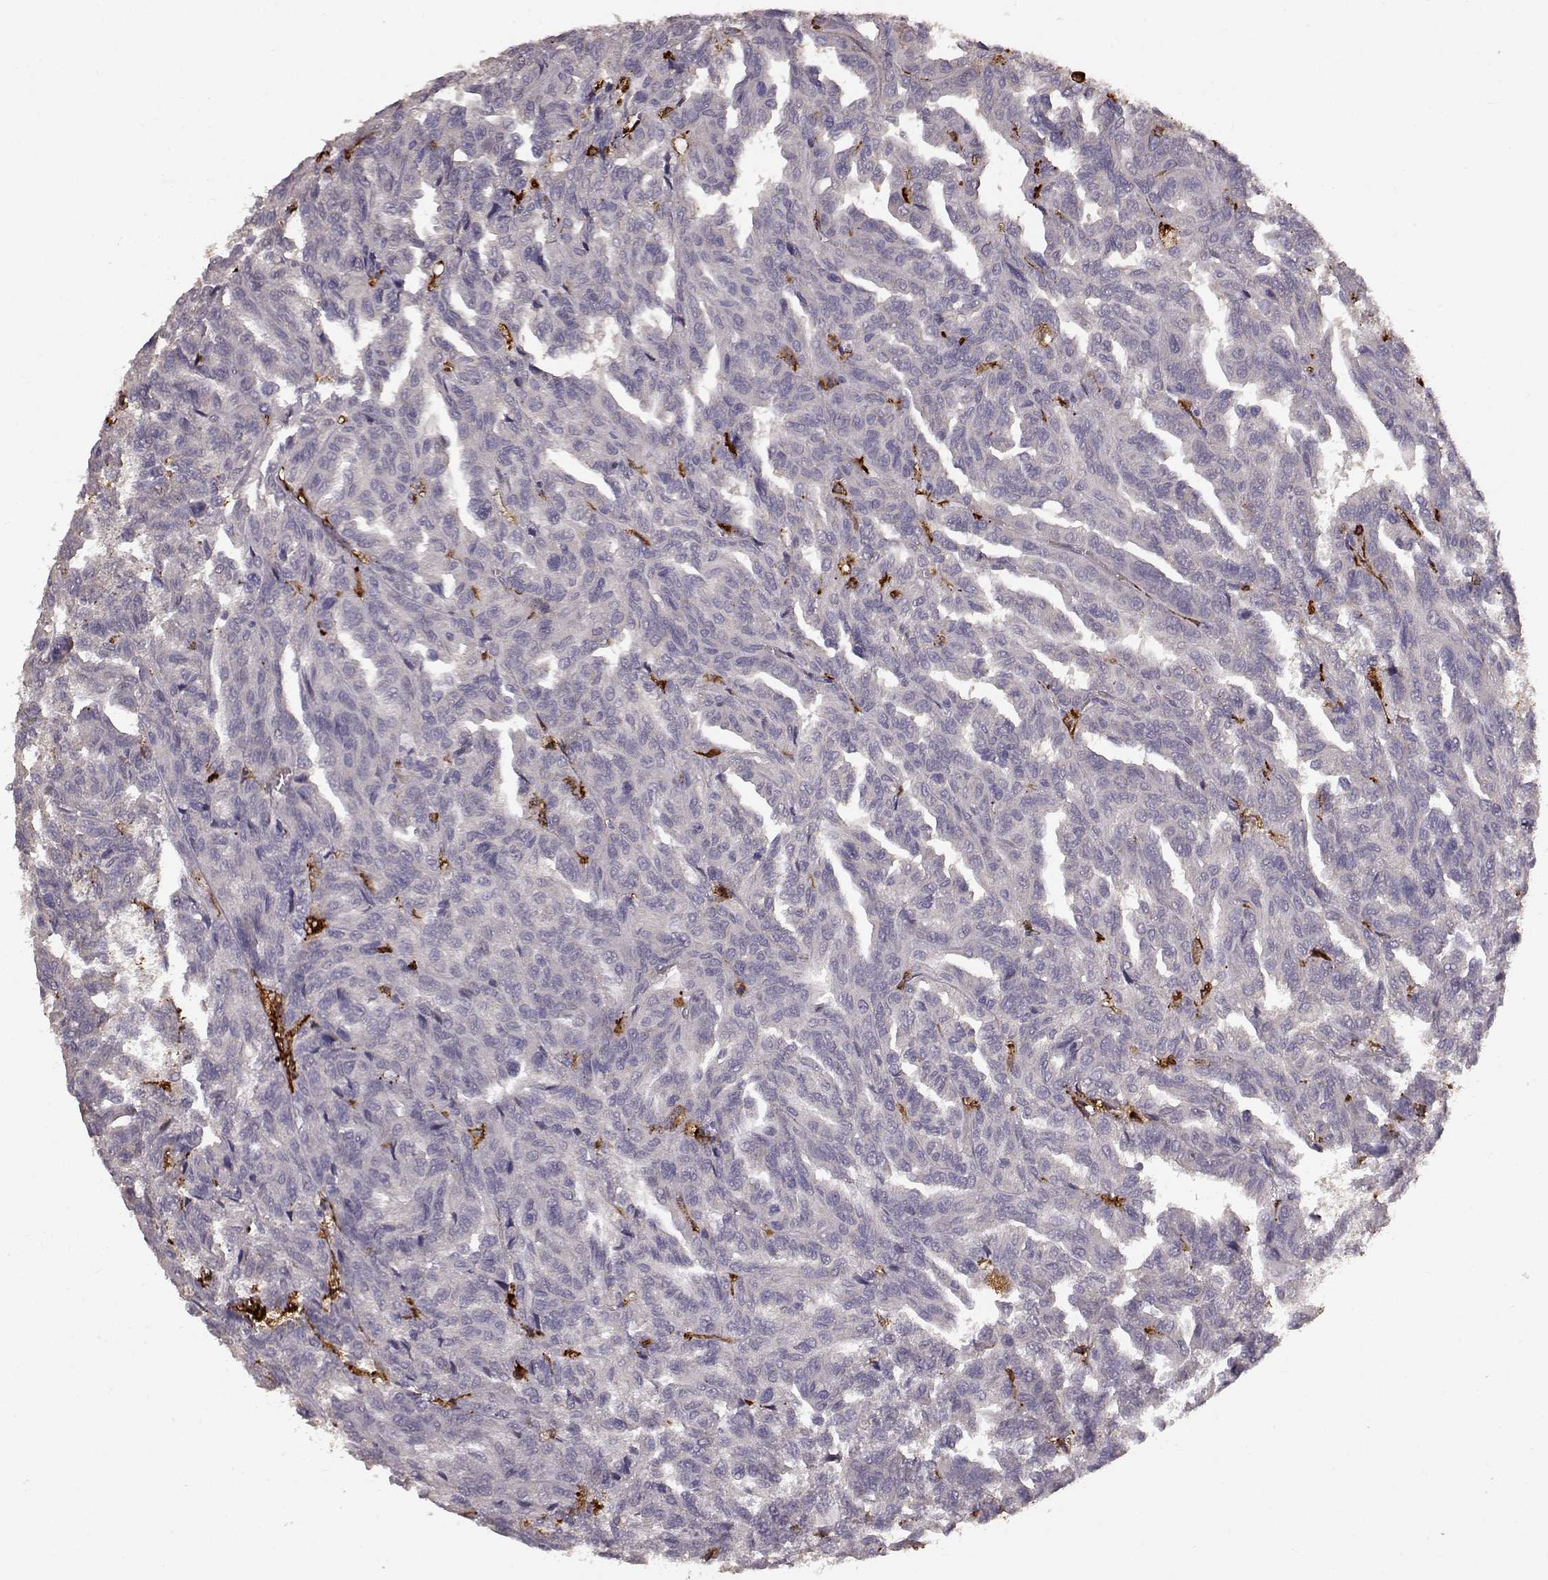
{"staining": {"intensity": "negative", "quantity": "none", "location": "none"}, "tissue": "renal cancer", "cell_type": "Tumor cells", "image_type": "cancer", "snomed": [{"axis": "morphology", "description": "Adenocarcinoma, NOS"}, {"axis": "topography", "description": "Kidney"}], "caption": "A histopathology image of renal adenocarcinoma stained for a protein demonstrates no brown staining in tumor cells.", "gene": "CCNF", "patient": {"sex": "male", "age": 79}}